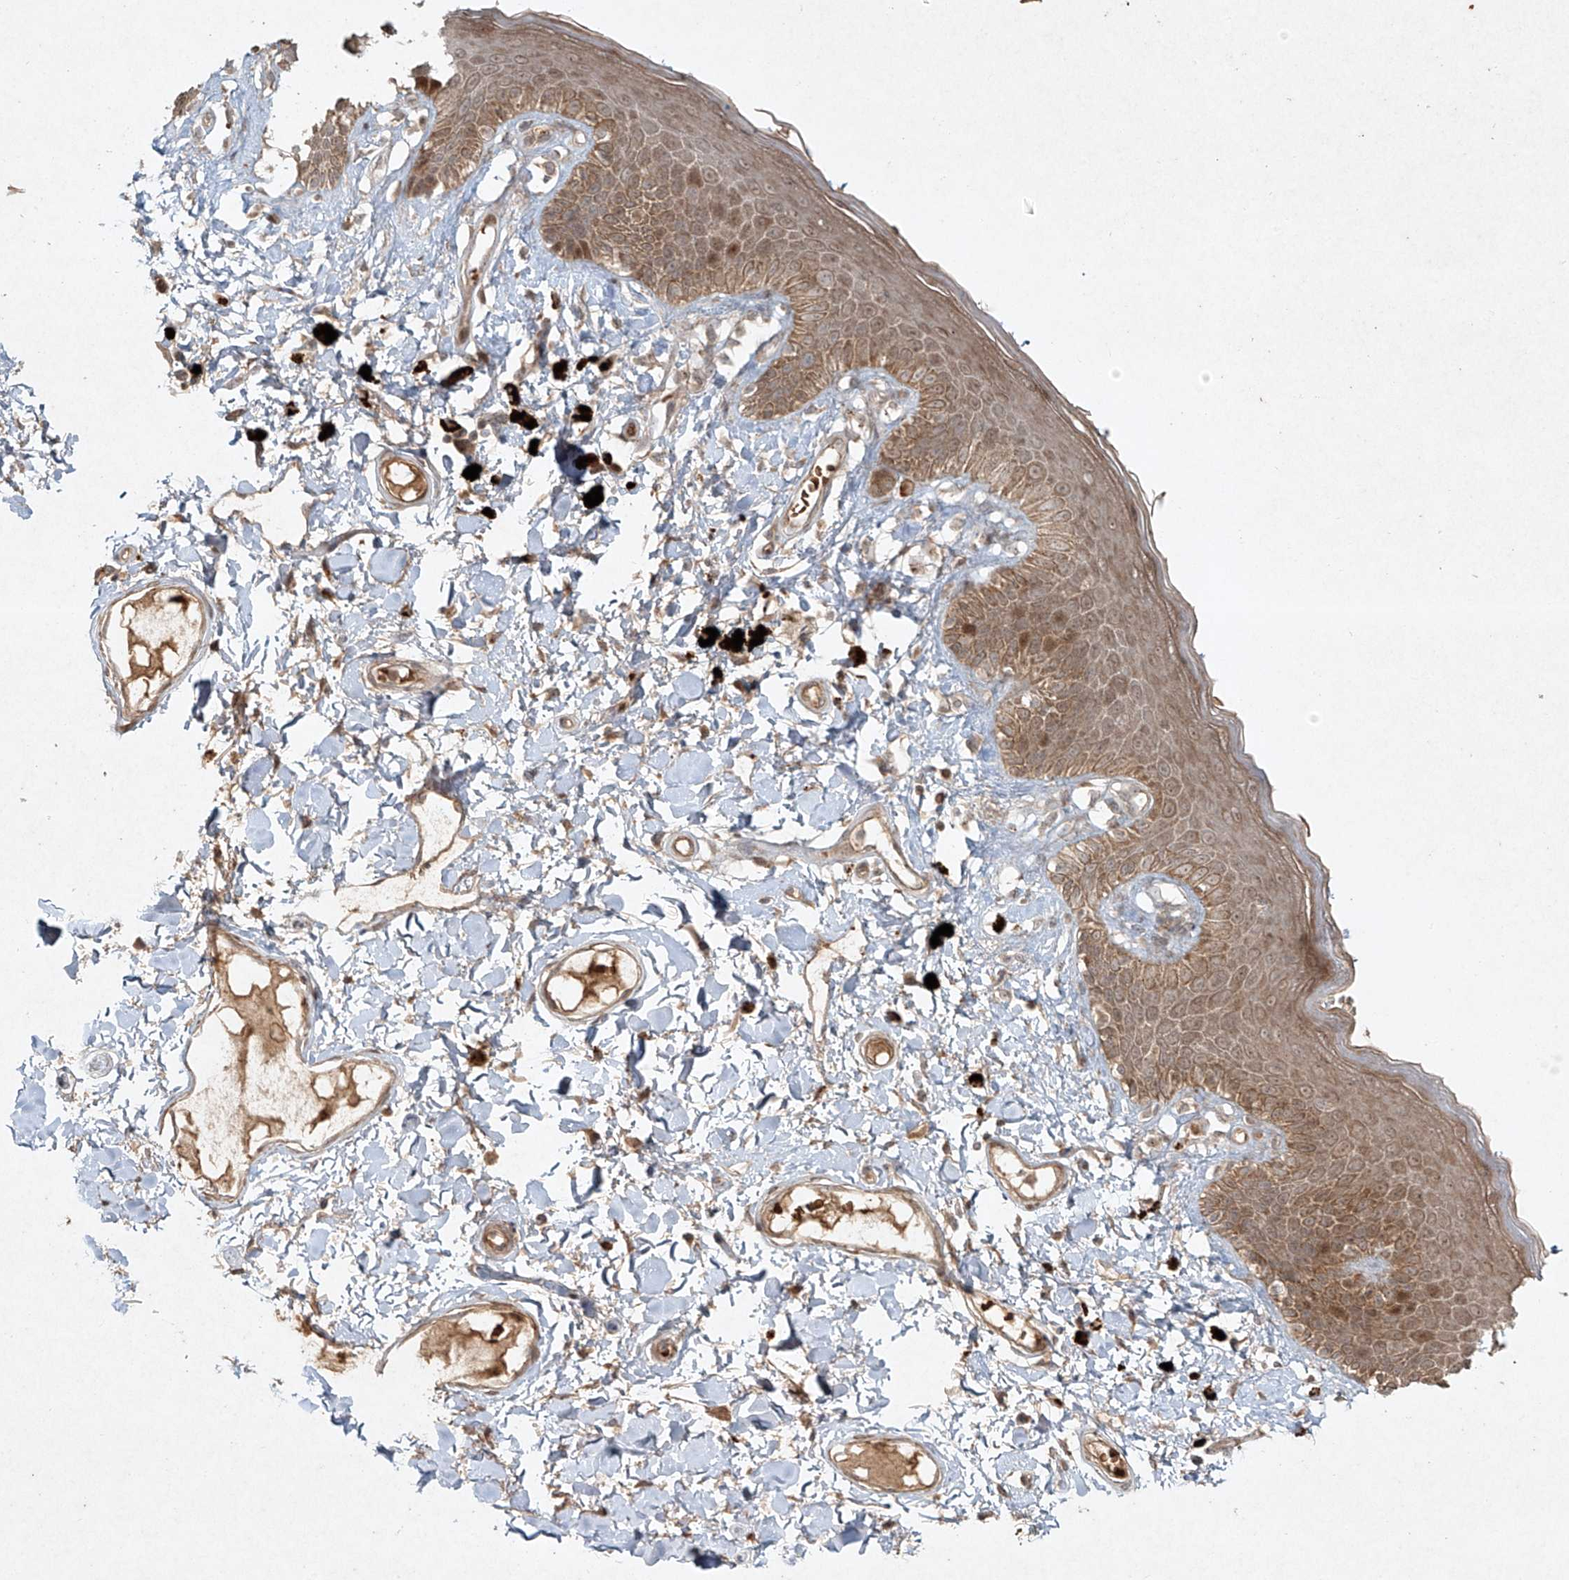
{"staining": {"intensity": "moderate", "quantity": ">75%", "location": "cytoplasmic/membranous"}, "tissue": "skin", "cell_type": "Epidermal cells", "image_type": "normal", "snomed": [{"axis": "morphology", "description": "Normal tissue, NOS"}, {"axis": "topography", "description": "Anal"}], "caption": "Skin stained for a protein (brown) demonstrates moderate cytoplasmic/membranous positive staining in approximately >75% of epidermal cells.", "gene": "CYYR1", "patient": {"sex": "female", "age": 78}}